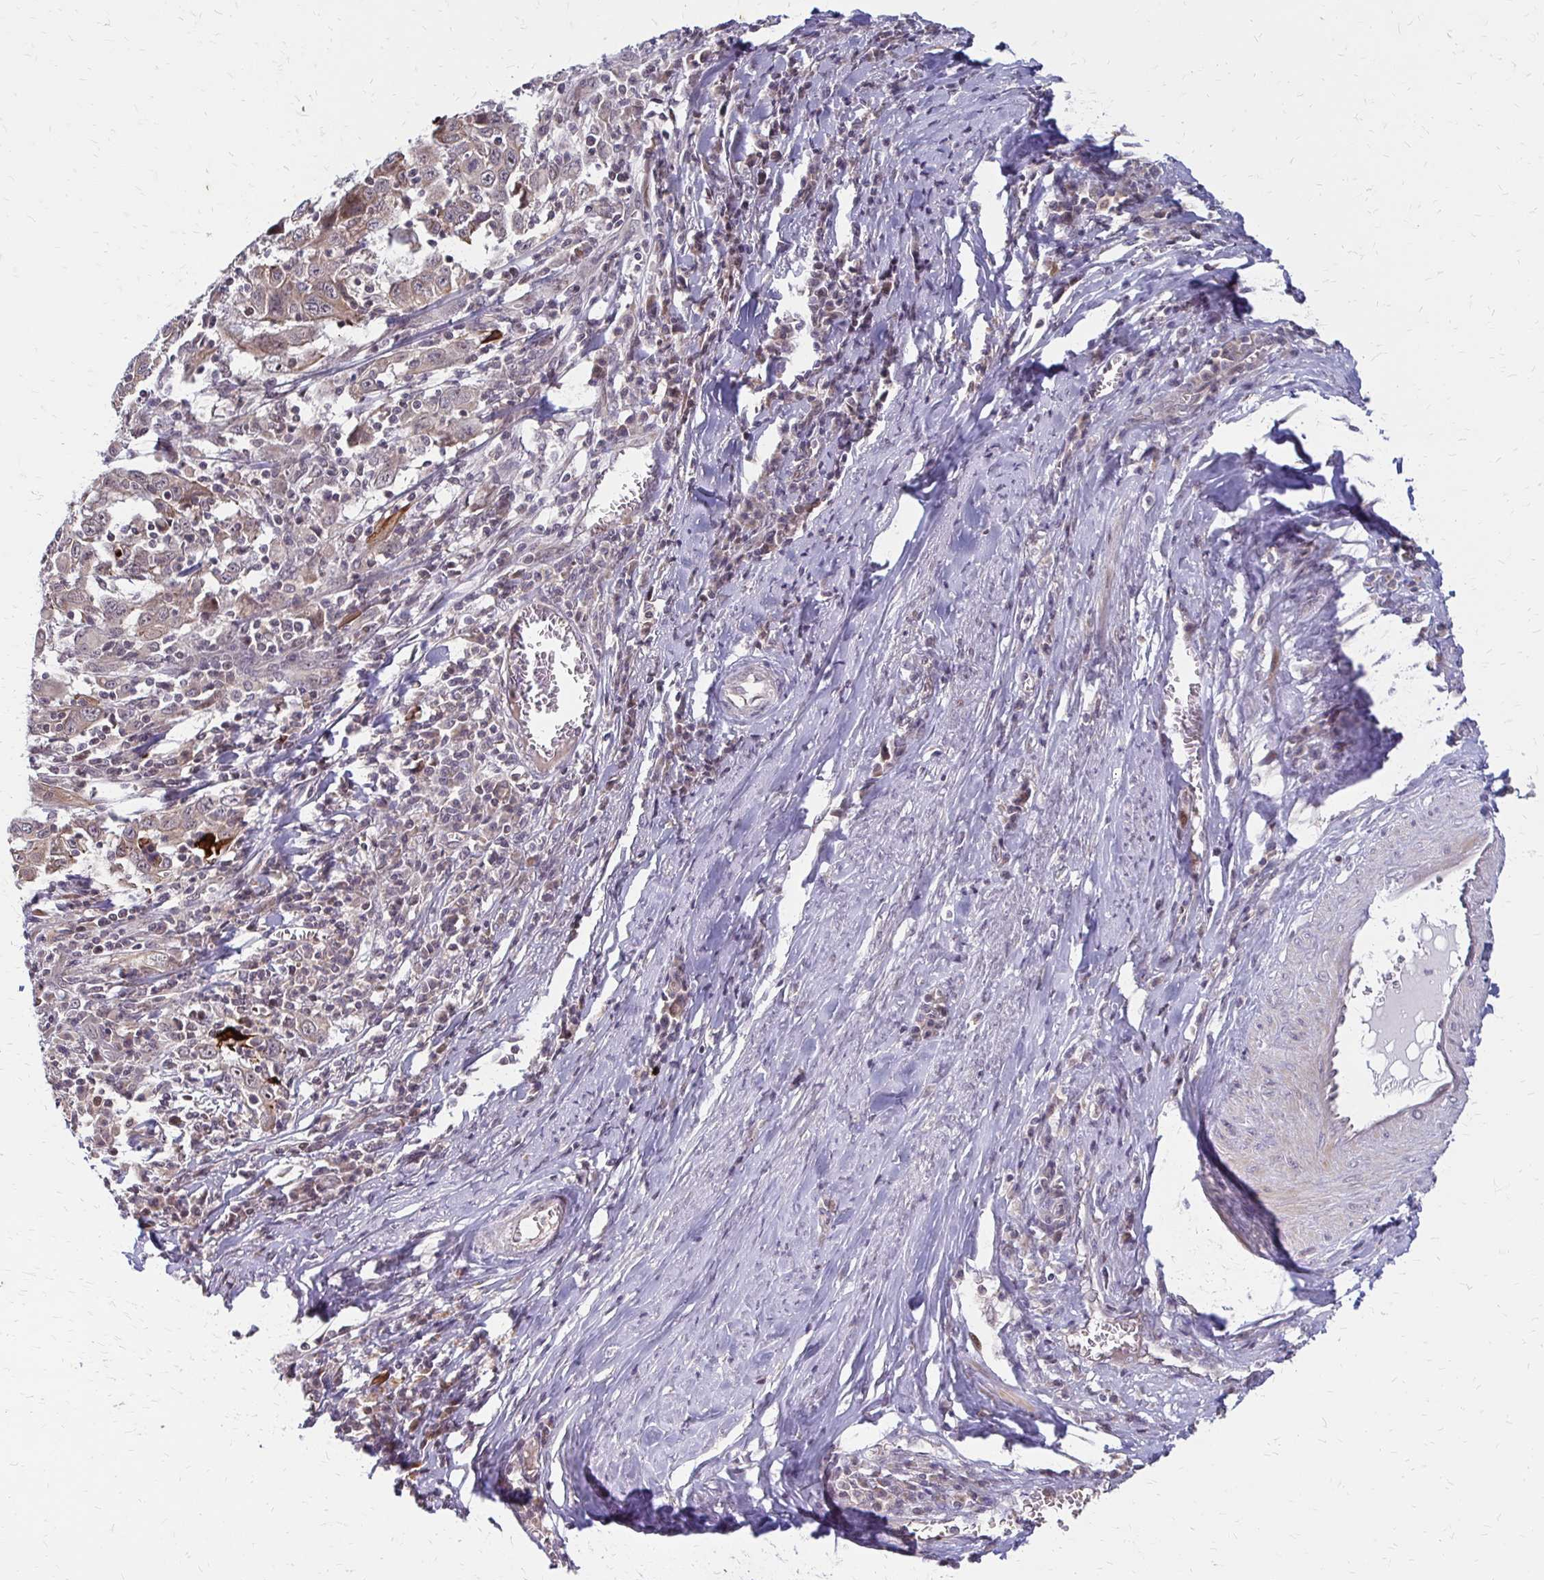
{"staining": {"intensity": "weak", "quantity": "25%-75%", "location": "cytoplasmic/membranous"}, "tissue": "cervical cancer", "cell_type": "Tumor cells", "image_type": "cancer", "snomed": [{"axis": "morphology", "description": "Squamous cell carcinoma, NOS"}, {"axis": "topography", "description": "Cervix"}], "caption": "Approximately 25%-75% of tumor cells in human cervical squamous cell carcinoma exhibit weak cytoplasmic/membranous protein positivity as visualized by brown immunohistochemical staining.", "gene": "TRIR", "patient": {"sex": "female", "age": 46}}